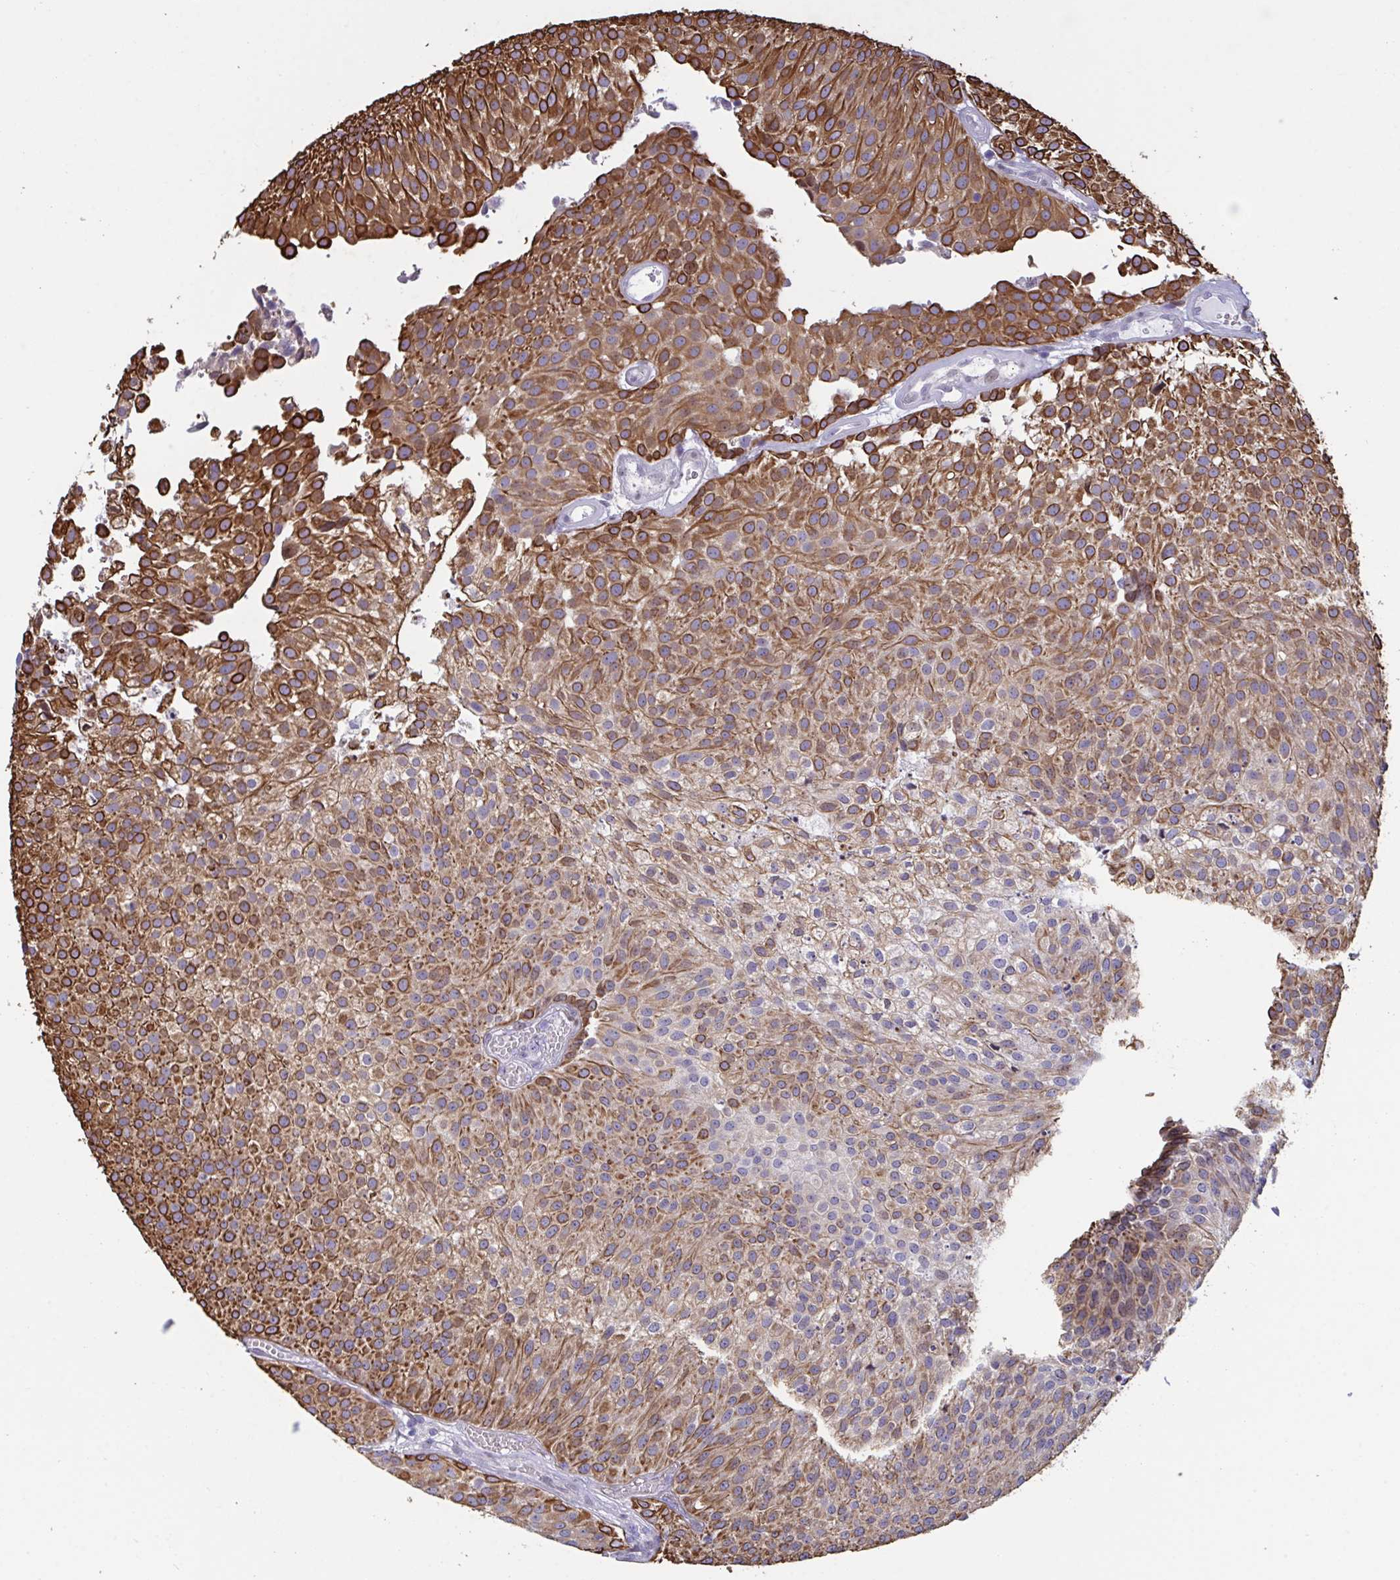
{"staining": {"intensity": "strong", "quantity": ">75%", "location": "cytoplasmic/membranous"}, "tissue": "urothelial cancer", "cell_type": "Tumor cells", "image_type": "cancer", "snomed": [{"axis": "morphology", "description": "Urothelial carcinoma, Low grade"}, {"axis": "topography", "description": "Urinary bladder"}], "caption": "A brown stain labels strong cytoplasmic/membranous expression of a protein in urothelial carcinoma (low-grade) tumor cells. (Stains: DAB in brown, nuclei in blue, Microscopy: brightfield microscopy at high magnification).", "gene": "PELI2", "patient": {"sex": "female", "age": 79}}